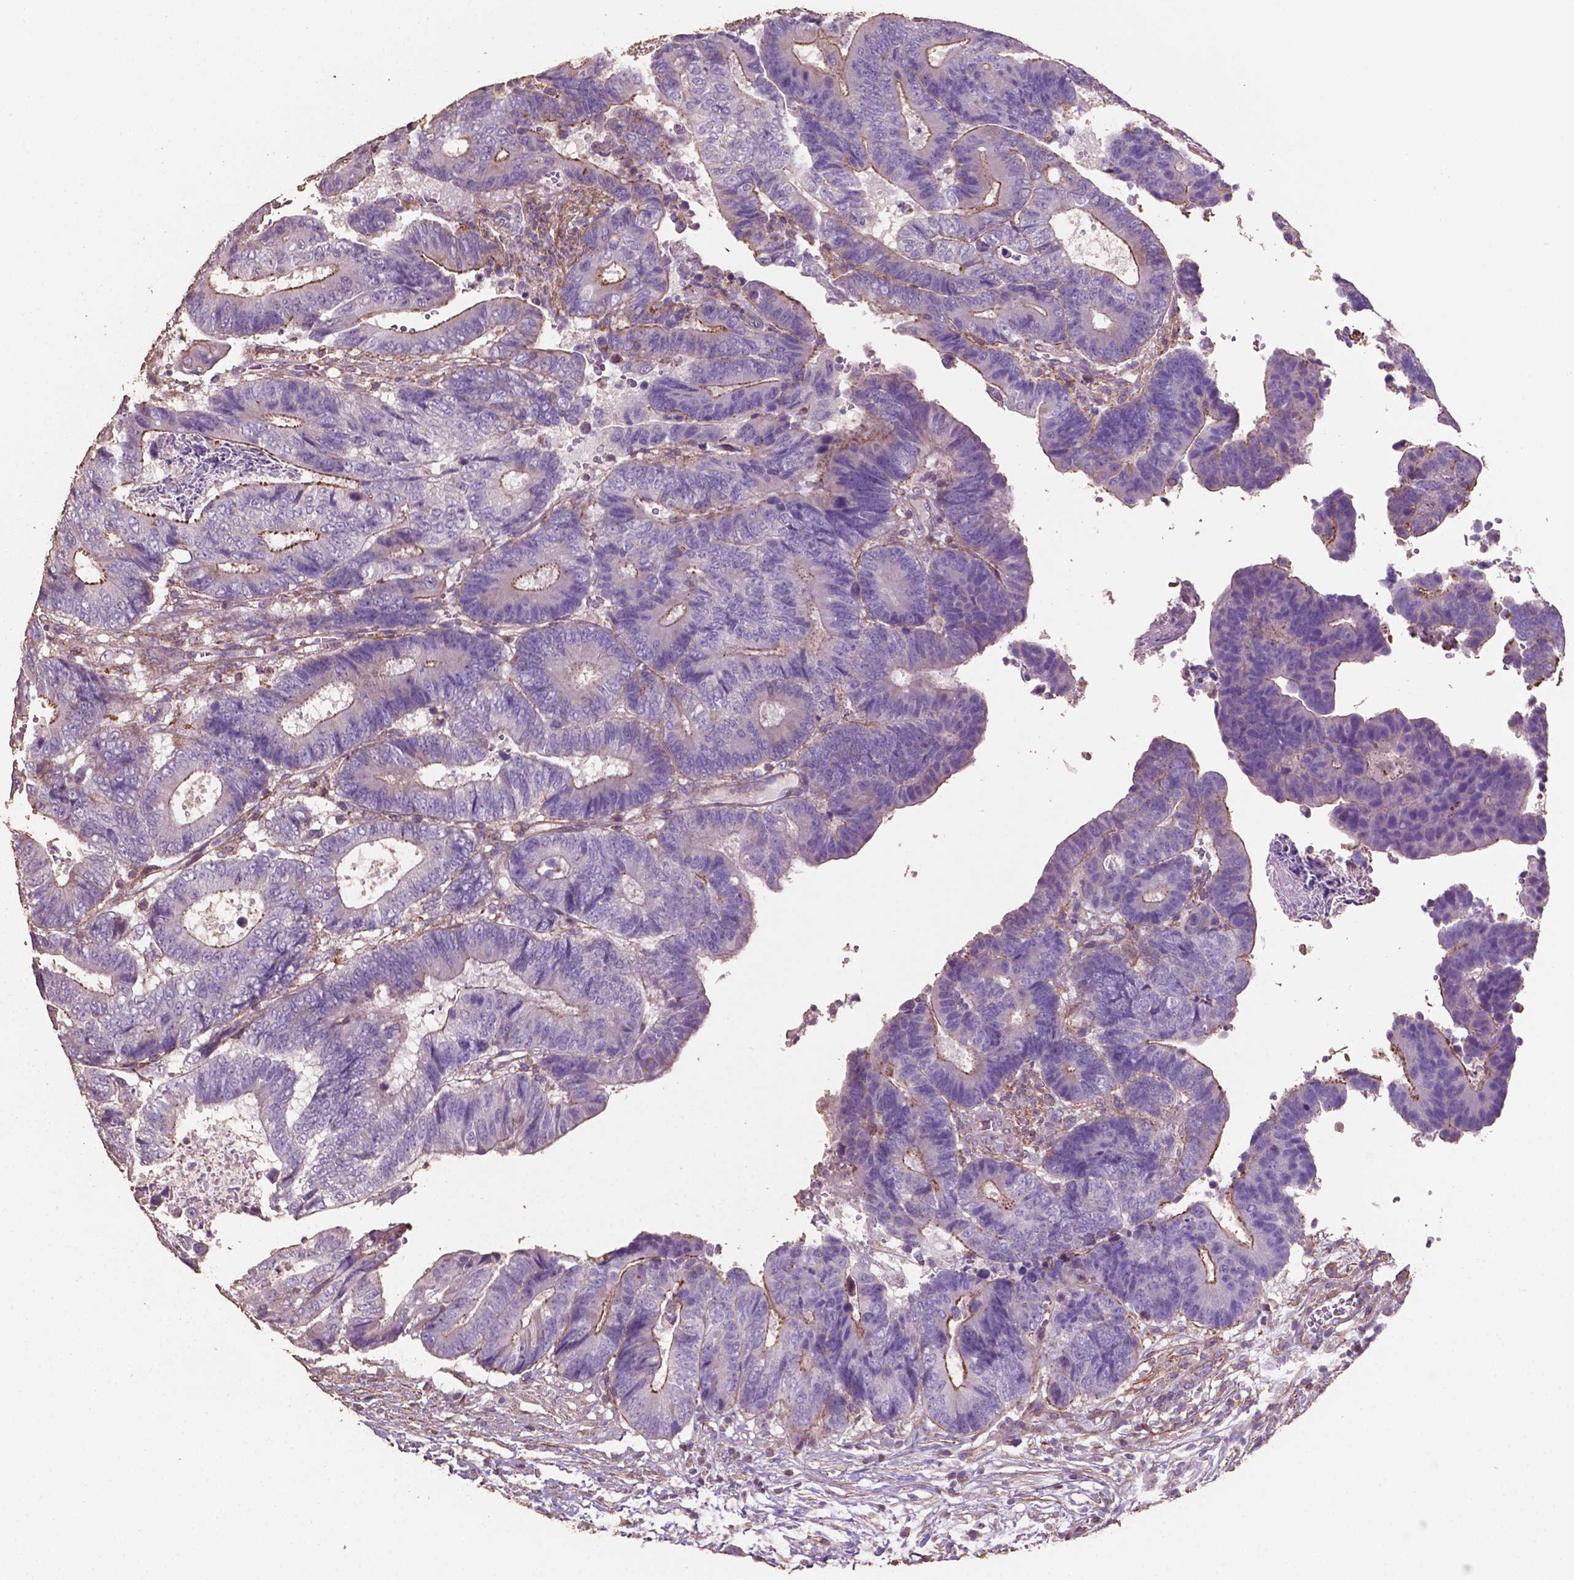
{"staining": {"intensity": "moderate", "quantity": "<25%", "location": "cytoplasmic/membranous"}, "tissue": "colorectal cancer", "cell_type": "Tumor cells", "image_type": "cancer", "snomed": [{"axis": "morphology", "description": "Adenocarcinoma, NOS"}, {"axis": "topography", "description": "Colon"}], "caption": "Immunohistochemical staining of adenocarcinoma (colorectal) demonstrates low levels of moderate cytoplasmic/membranous expression in about <25% of tumor cells.", "gene": "COMMD4", "patient": {"sex": "female", "age": 48}}